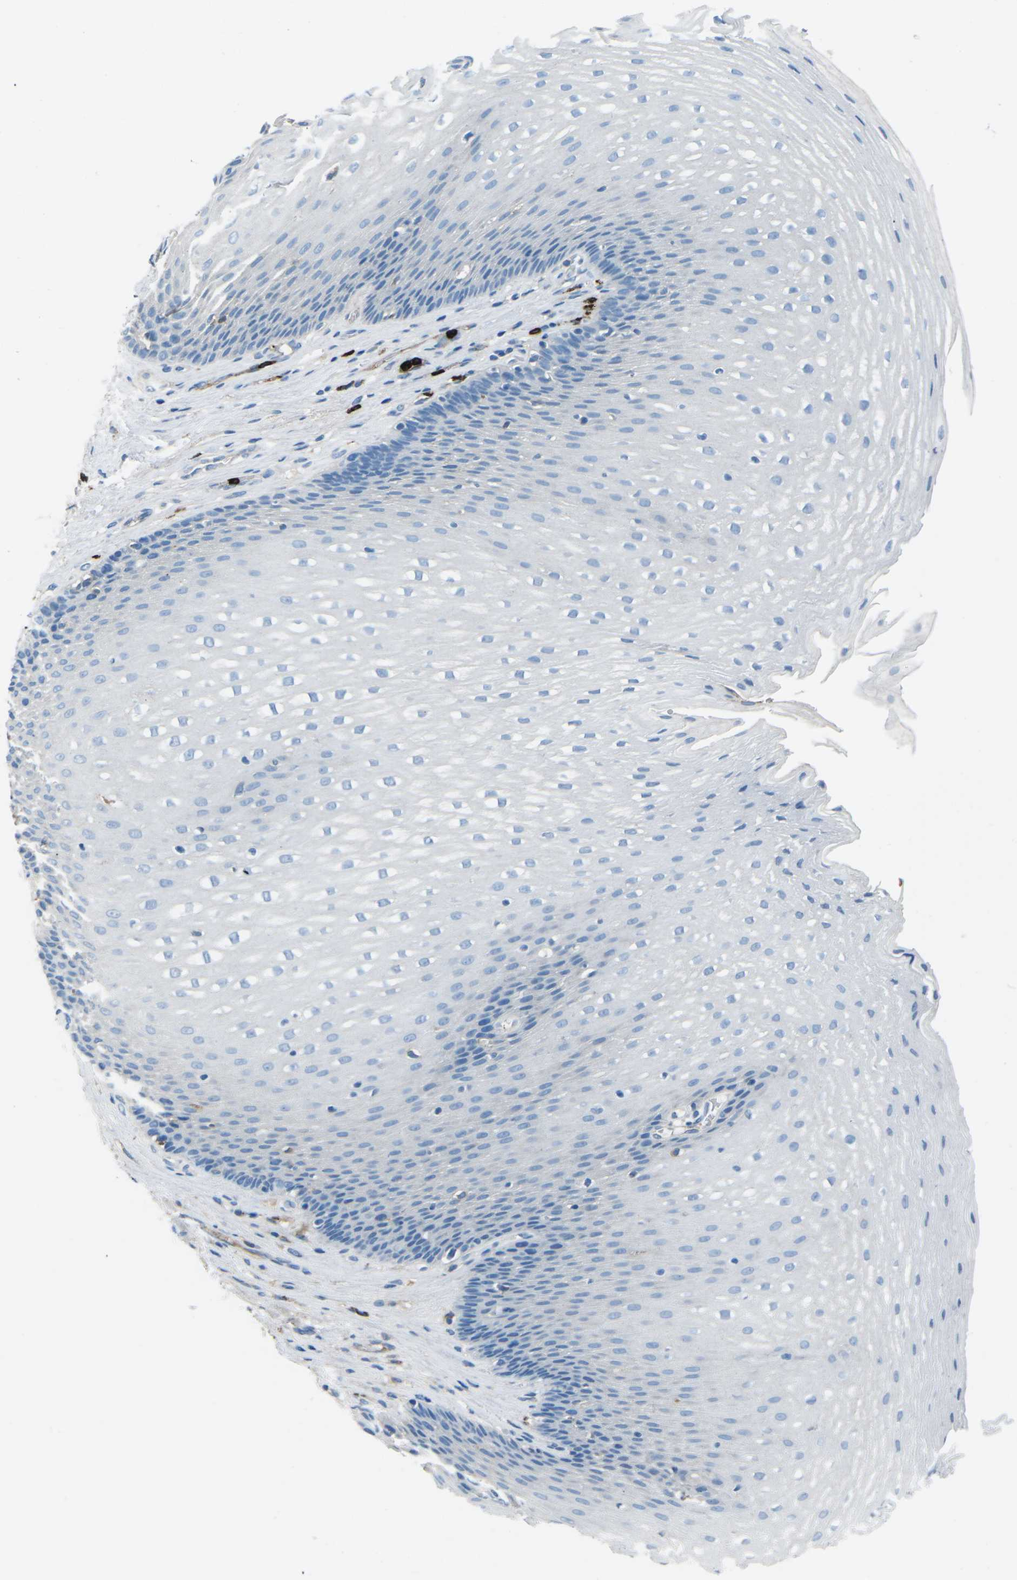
{"staining": {"intensity": "negative", "quantity": "none", "location": "none"}, "tissue": "esophagus", "cell_type": "Squamous epithelial cells", "image_type": "normal", "snomed": [{"axis": "morphology", "description": "Normal tissue, NOS"}, {"axis": "topography", "description": "Esophagus"}], "caption": "Squamous epithelial cells show no significant protein positivity in unremarkable esophagus. (DAB immunohistochemistry (IHC) visualized using brightfield microscopy, high magnification).", "gene": "FCN1", "patient": {"sex": "male", "age": 48}}